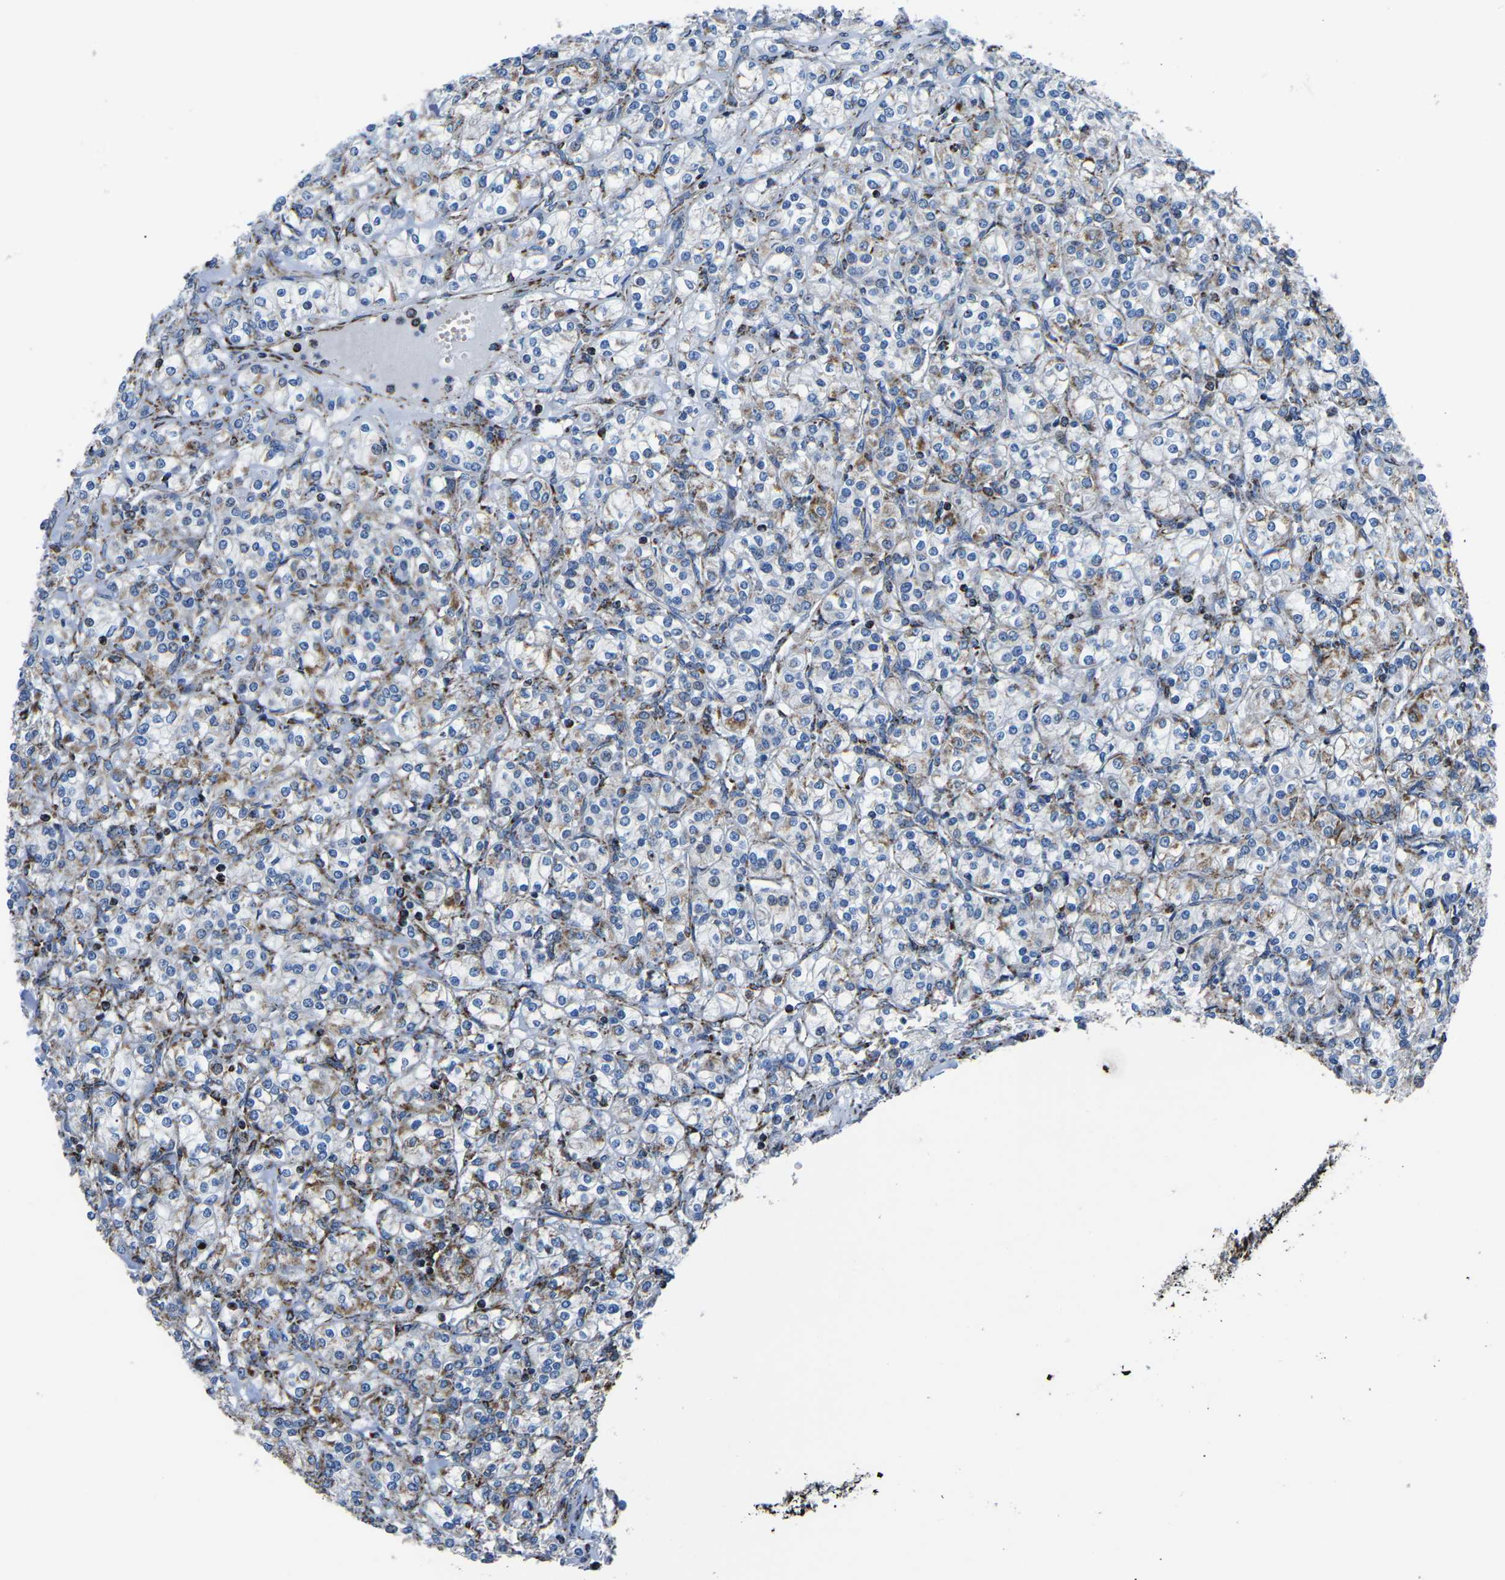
{"staining": {"intensity": "moderate", "quantity": "<25%", "location": "cytoplasmic/membranous"}, "tissue": "renal cancer", "cell_type": "Tumor cells", "image_type": "cancer", "snomed": [{"axis": "morphology", "description": "Adenocarcinoma, NOS"}, {"axis": "topography", "description": "Kidney"}], "caption": "Brown immunohistochemical staining in renal cancer displays moderate cytoplasmic/membranous positivity in approximately <25% of tumor cells.", "gene": "MT-CO2", "patient": {"sex": "male", "age": 77}}